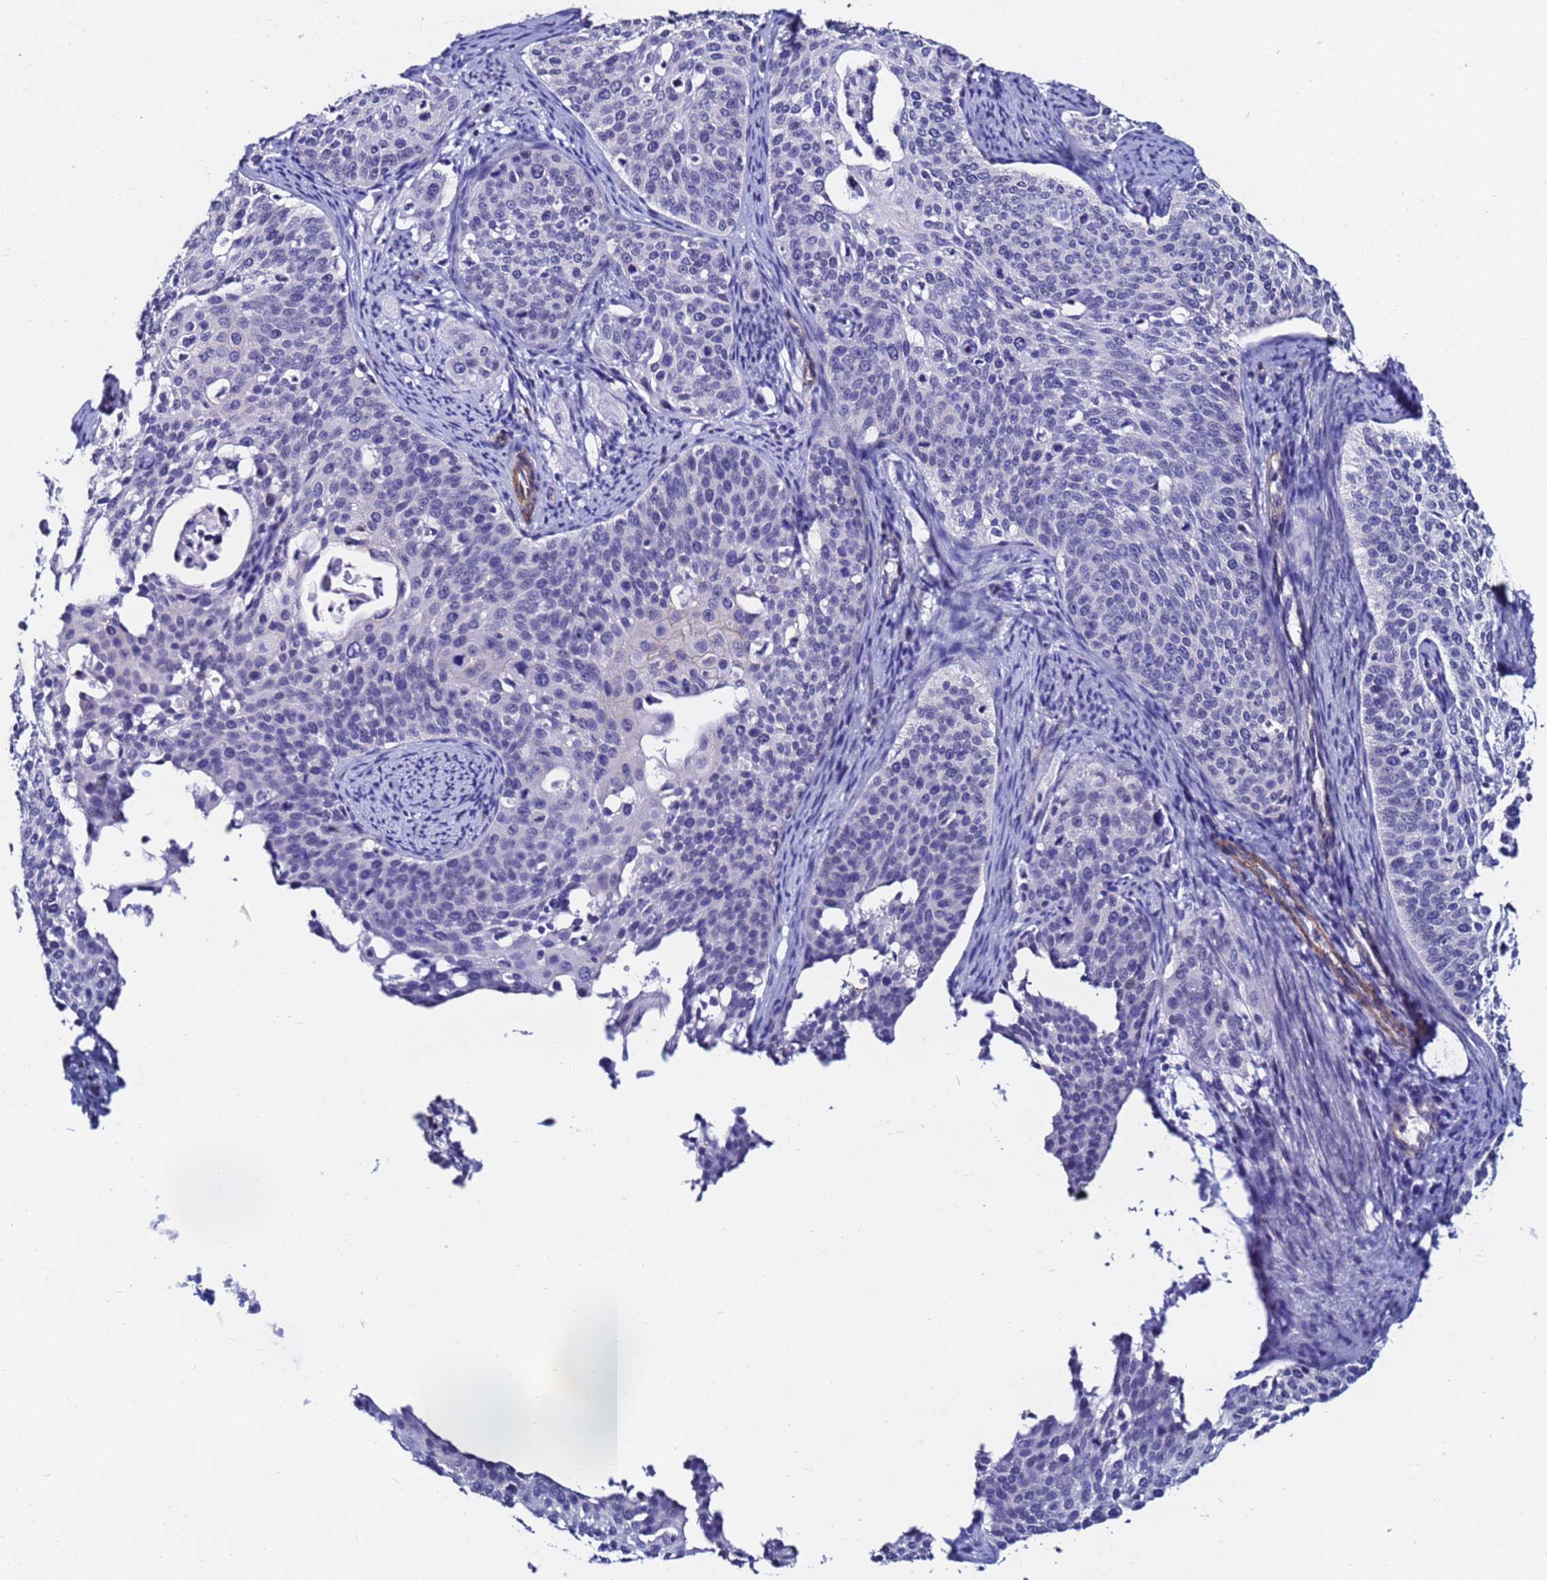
{"staining": {"intensity": "negative", "quantity": "none", "location": "none"}, "tissue": "cervical cancer", "cell_type": "Tumor cells", "image_type": "cancer", "snomed": [{"axis": "morphology", "description": "Squamous cell carcinoma, NOS"}, {"axis": "topography", "description": "Cervix"}], "caption": "Tumor cells show no significant protein staining in cervical squamous cell carcinoma.", "gene": "DEFB104A", "patient": {"sex": "female", "age": 44}}